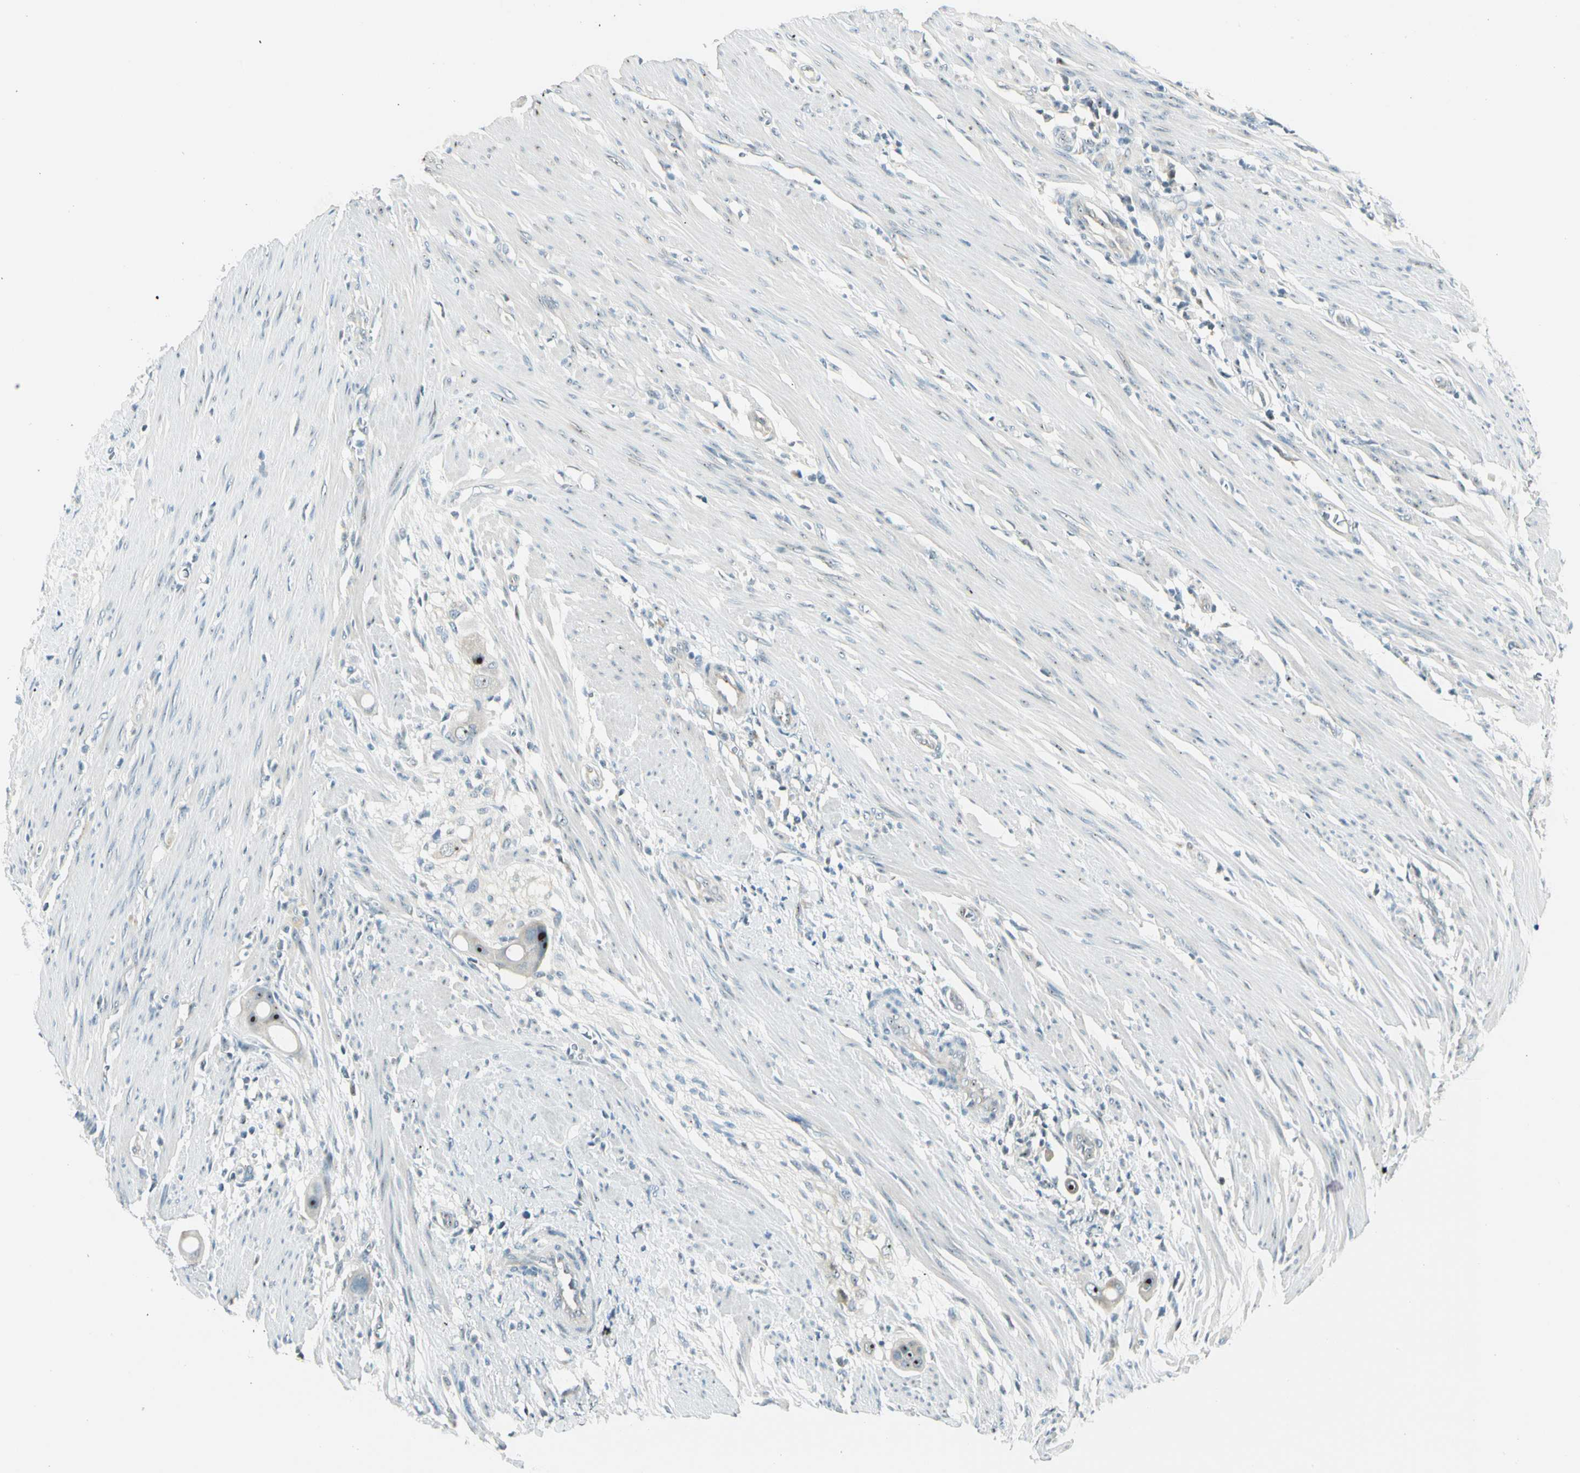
{"staining": {"intensity": "moderate", "quantity": "25%-75%", "location": "nuclear"}, "tissue": "colorectal cancer", "cell_type": "Tumor cells", "image_type": "cancer", "snomed": [{"axis": "morphology", "description": "Adenocarcinoma, NOS"}, {"axis": "topography", "description": "Colon"}], "caption": "Moderate nuclear expression for a protein is appreciated in about 25%-75% of tumor cells of adenocarcinoma (colorectal) using immunohistochemistry.", "gene": "ZSCAN1", "patient": {"sex": "female", "age": 57}}